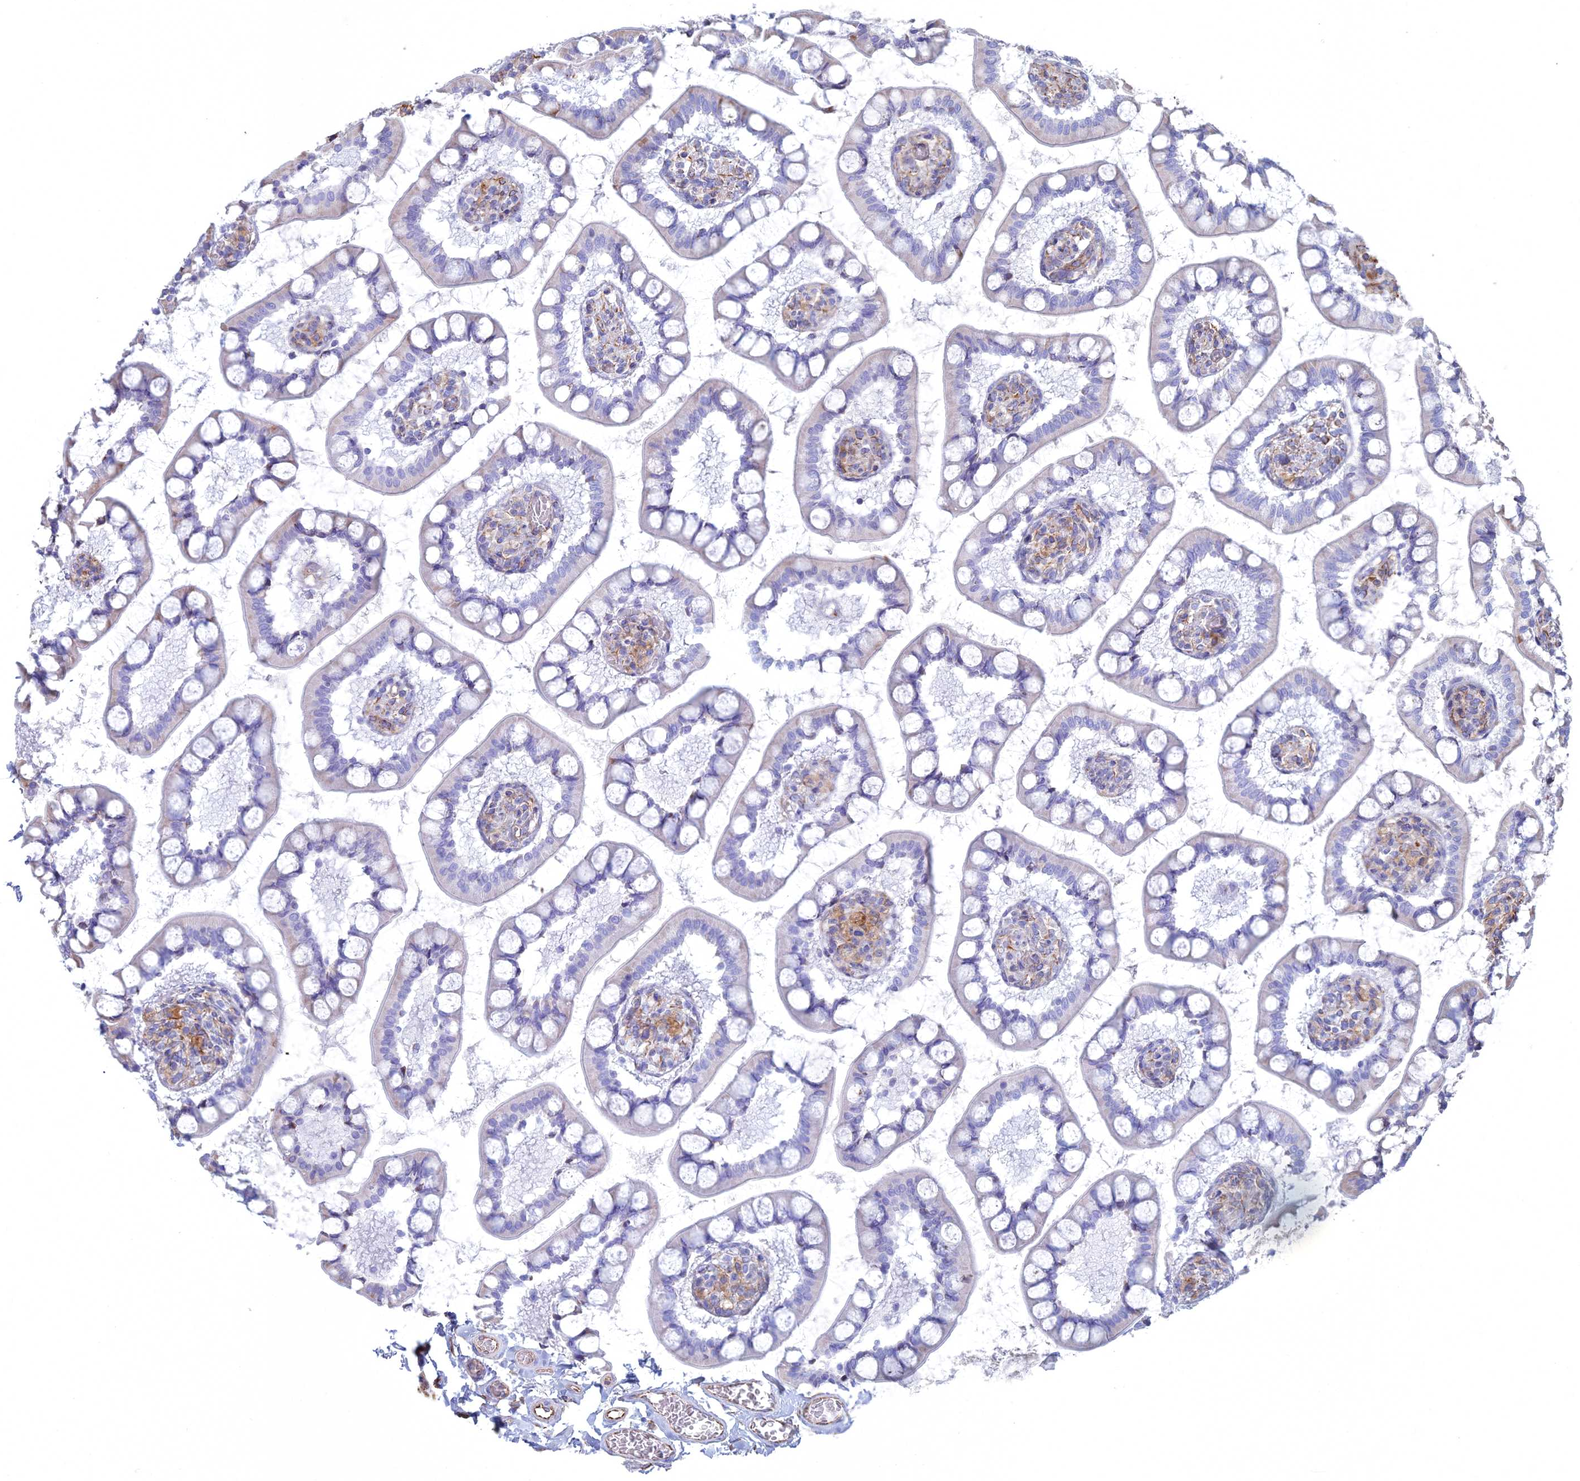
{"staining": {"intensity": "weak", "quantity": "<25%", "location": "cytoplasmic/membranous"}, "tissue": "small intestine", "cell_type": "Glandular cells", "image_type": "normal", "snomed": [{"axis": "morphology", "description": "Normal tissue, NOS"}, {"axis": "topography", "description": "Small intestine"}], "caption": "This micrograph is of unremarkable small intestine stained with immunohistochemistry to label a protein in brown with the nuclei are counter-stained blue. There is no staining in glandular cells.", "gene": "CLVS2", "patient": {"sex": "male", "age": 52}}